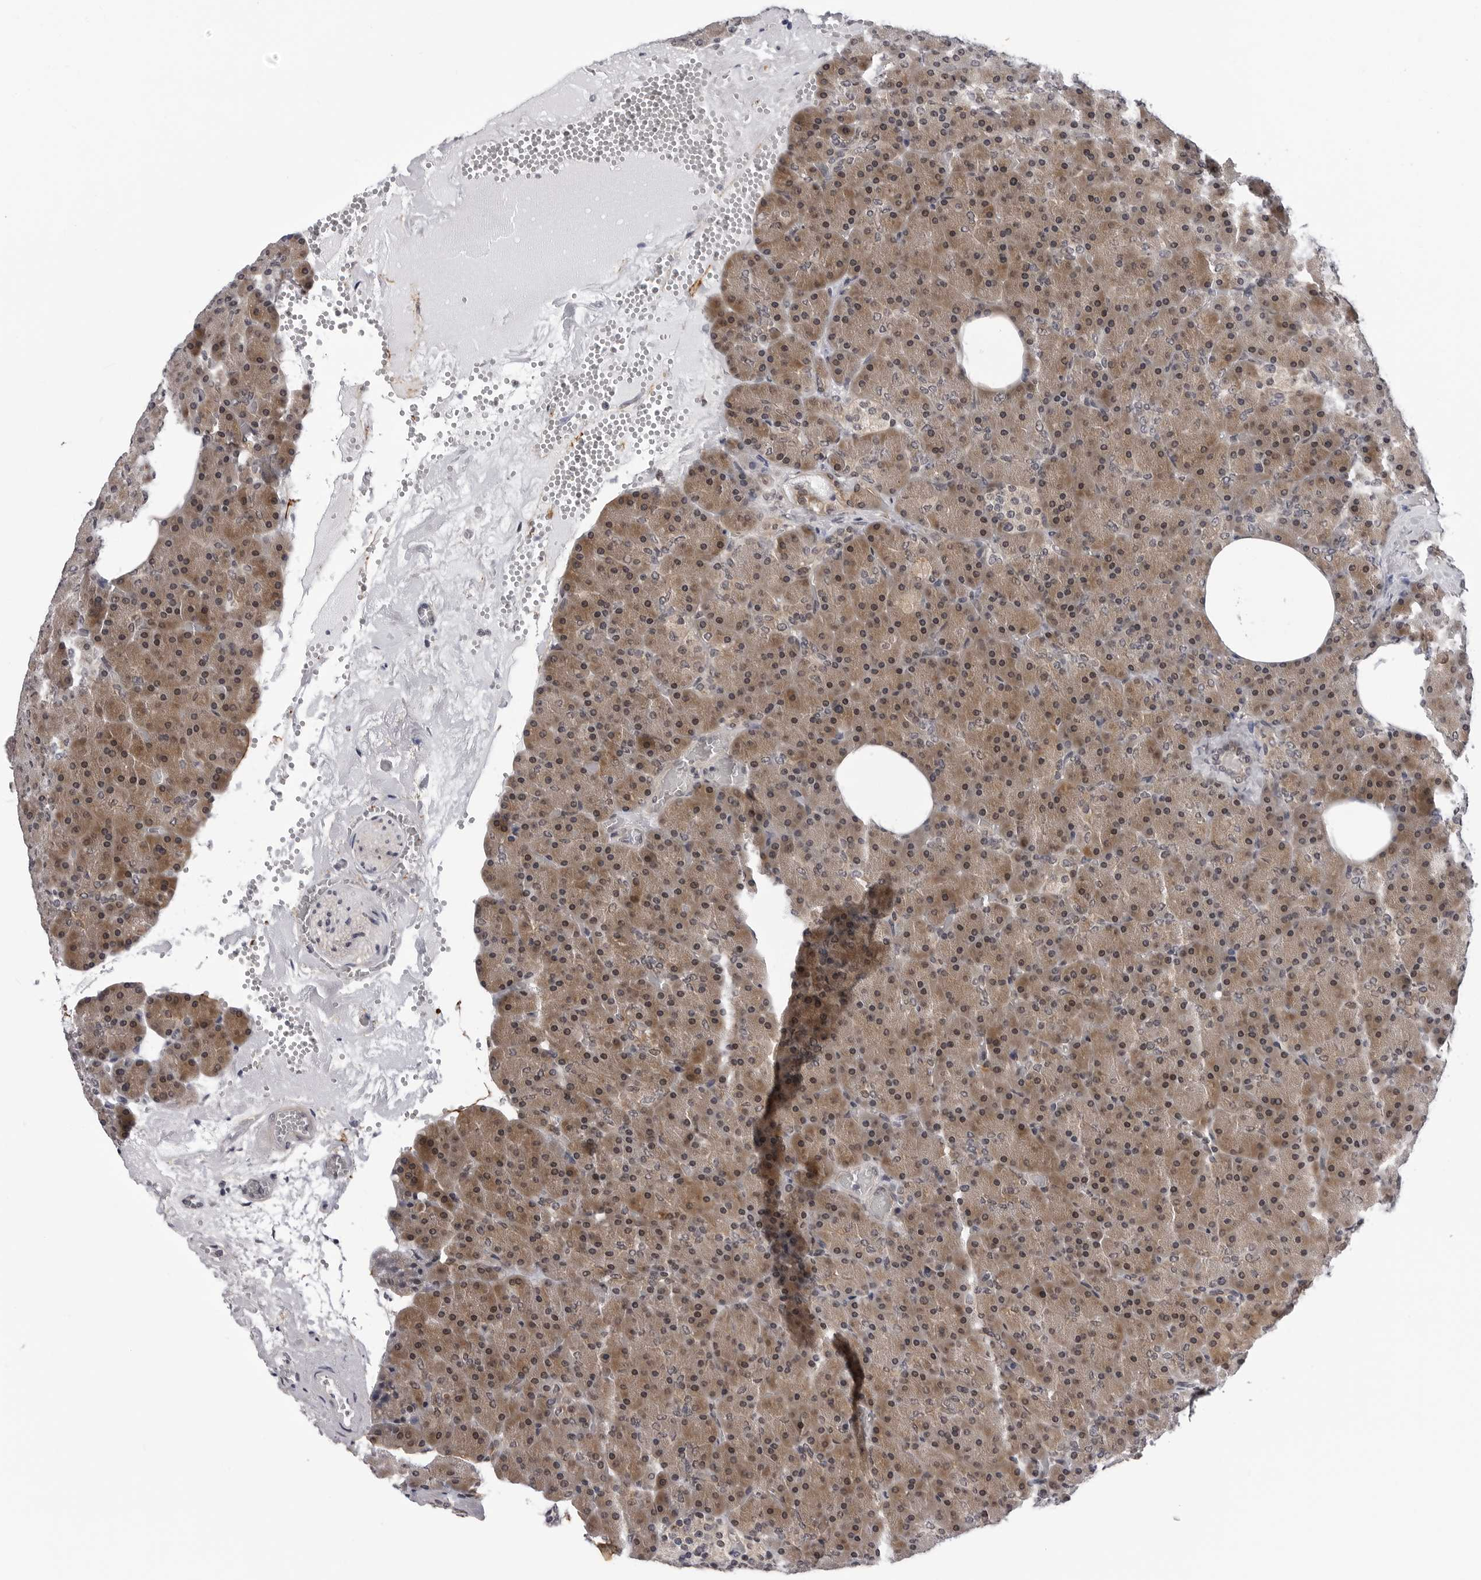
{"staining": {"intensity": "moderate", "quantity": ">75%", "location": "cytoplasmic/membranous,nuclear"}, "tissue": "pancreas", "cell_type": "Exocrine glandular cells", "image_type": "normal", "snomed": [{"axis": "morphology", "description": "Normal tissue, NOS"}, {"axis": "morphology", "description": "Carcinoid, malignant, NOS"}, {"axis": "topography", "description": "Pancreas"}], "caption": "Normal pancreas demonstrates moderate cytoplasmic/membranous,nuclear positivity in approximately >75% of exocrine glandular cells.", "gene": "KIAA1614", "patient": {"sex": "female", "age": 35}}